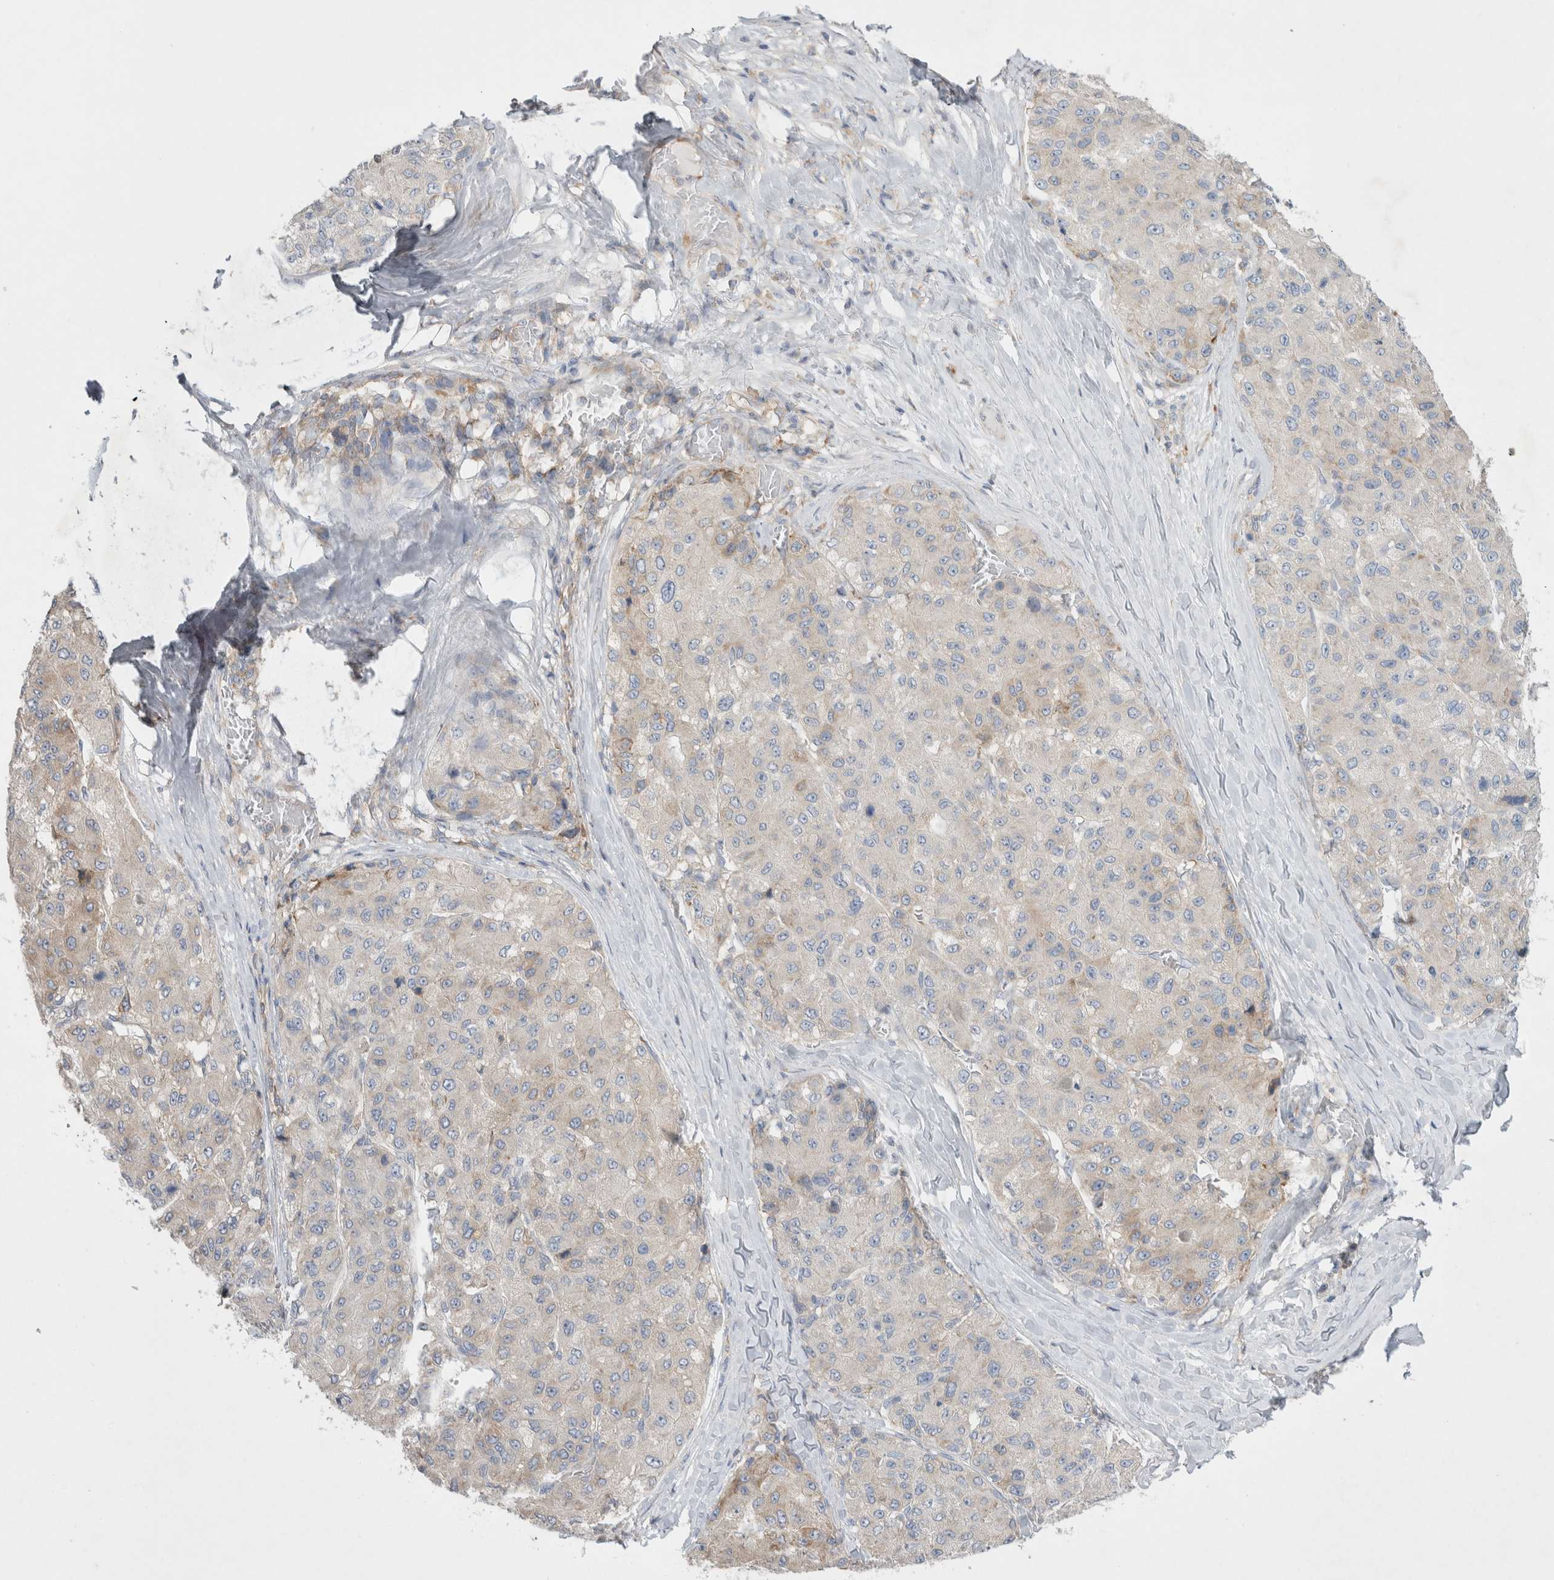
{"staining": {"intensity": "weak", "quantity": "<25%", "location": "cytoplasmic/membranous"}, "tissue": "liver cancer", "cell_type": "Tumor cells", "image_type": "cancer", "snomed": [{"axis": "morphology", "description": "Carcinoma, Hepatocellular, NOS"}, {"axis": "topography", "description": "Liver"}], "caption": "This is an IHC micrograph of human liver cancer. There is no expression in tumor cells.", "gene": "ZNF23", "patient": {"sex": "male", "age": 80}}